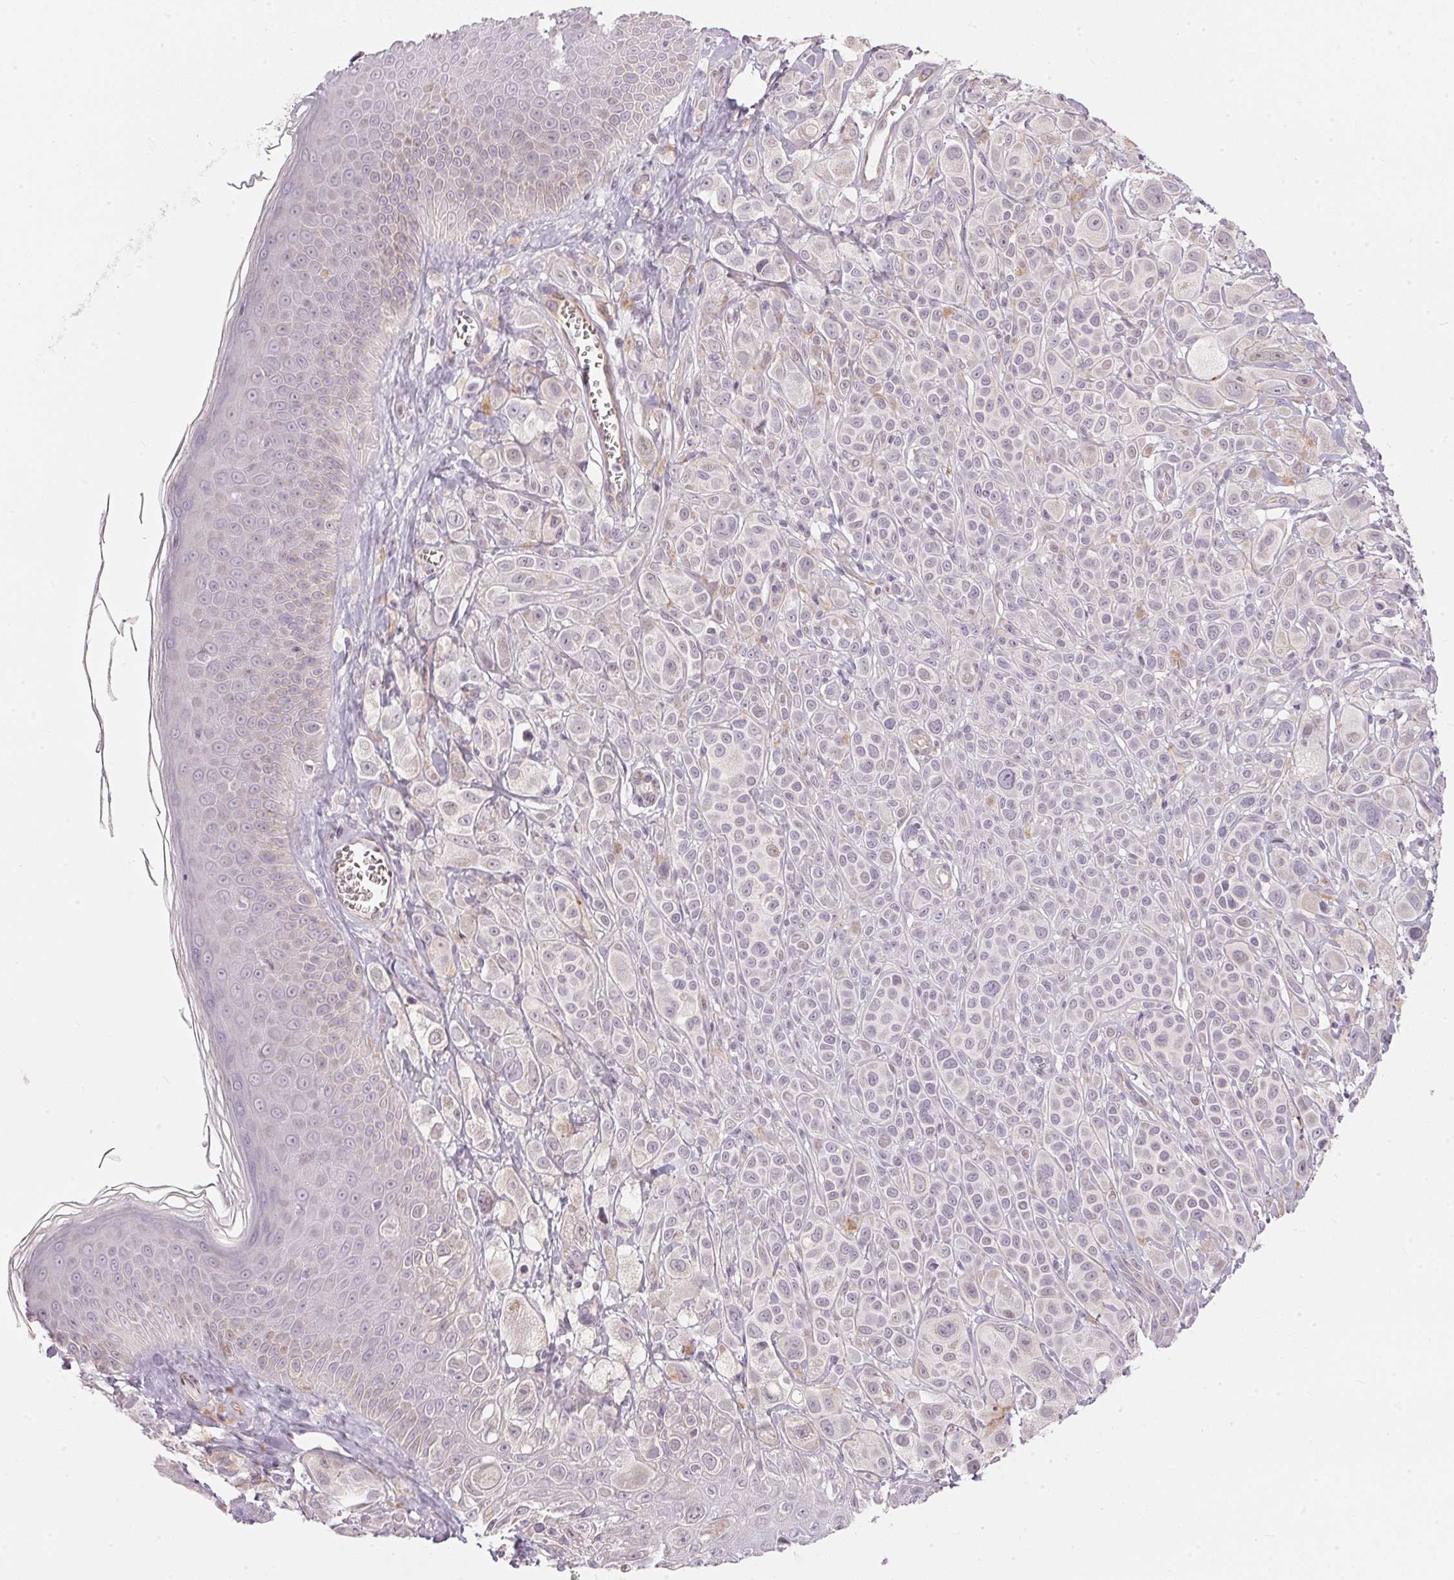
{"staining": {"intensity": "negative", "quantity": "none", "location": "none"}, "tissue": "melanoma", "cell_type": "Tumor cells", "image_type": "cancer", "snomed": [{"axis": "morphology", "description": "Malignant melanoma, NOS"}, {"axis": "topography", "description": "Skin"}], "caption": "High power microscopy image of an immunohistochemistry histopathology image of melanoma, revealing no significant positivity in tumor cells.", "gene": "GDAP1L1", "patient": {"sex": "male", "age": 67}}